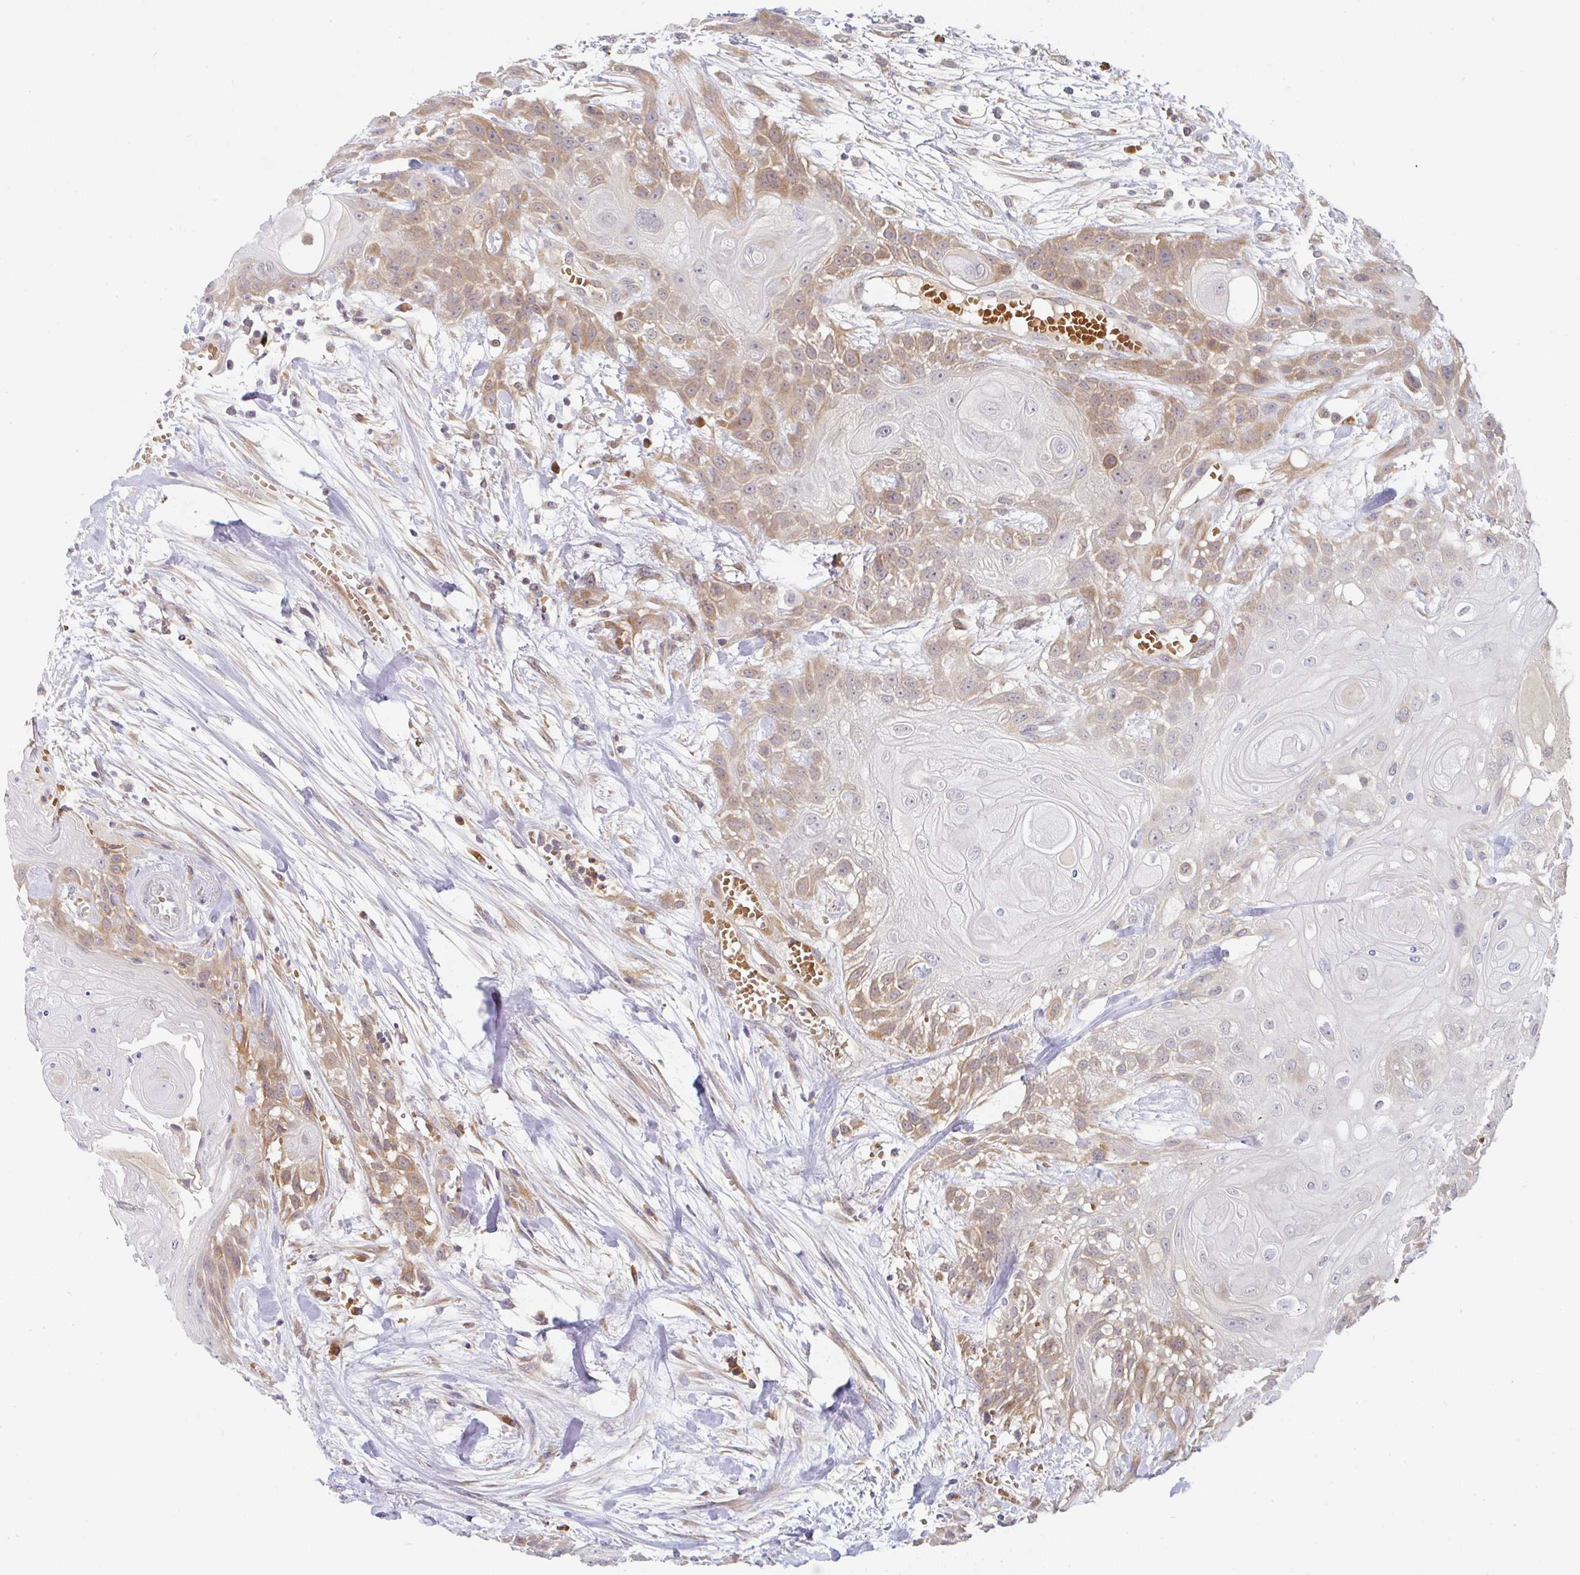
{"staining": {"intensity": "moderate", "quantity": "25%-75%", "location": "cytoplasmic/membranous"}, "tissue": "head and neck cancer", "cell_type": "Tumor cells", "image_type": "cancer", "snomed": [{"axis": "morphology", "description": "Squamous cell carcinoma, NOS"}, {"axis": "topography", "description": "Head-Neck"}], "caption": "IHC (DAB (3,3'-diaminobenzidine)) staining of head and neck cancer shows moderate cytoplasmic/membranous protein positivity in approximately 25%-75% of tumor cells.", "gene": "DERL2", "patient": {"sex": "female", "age": 43}}